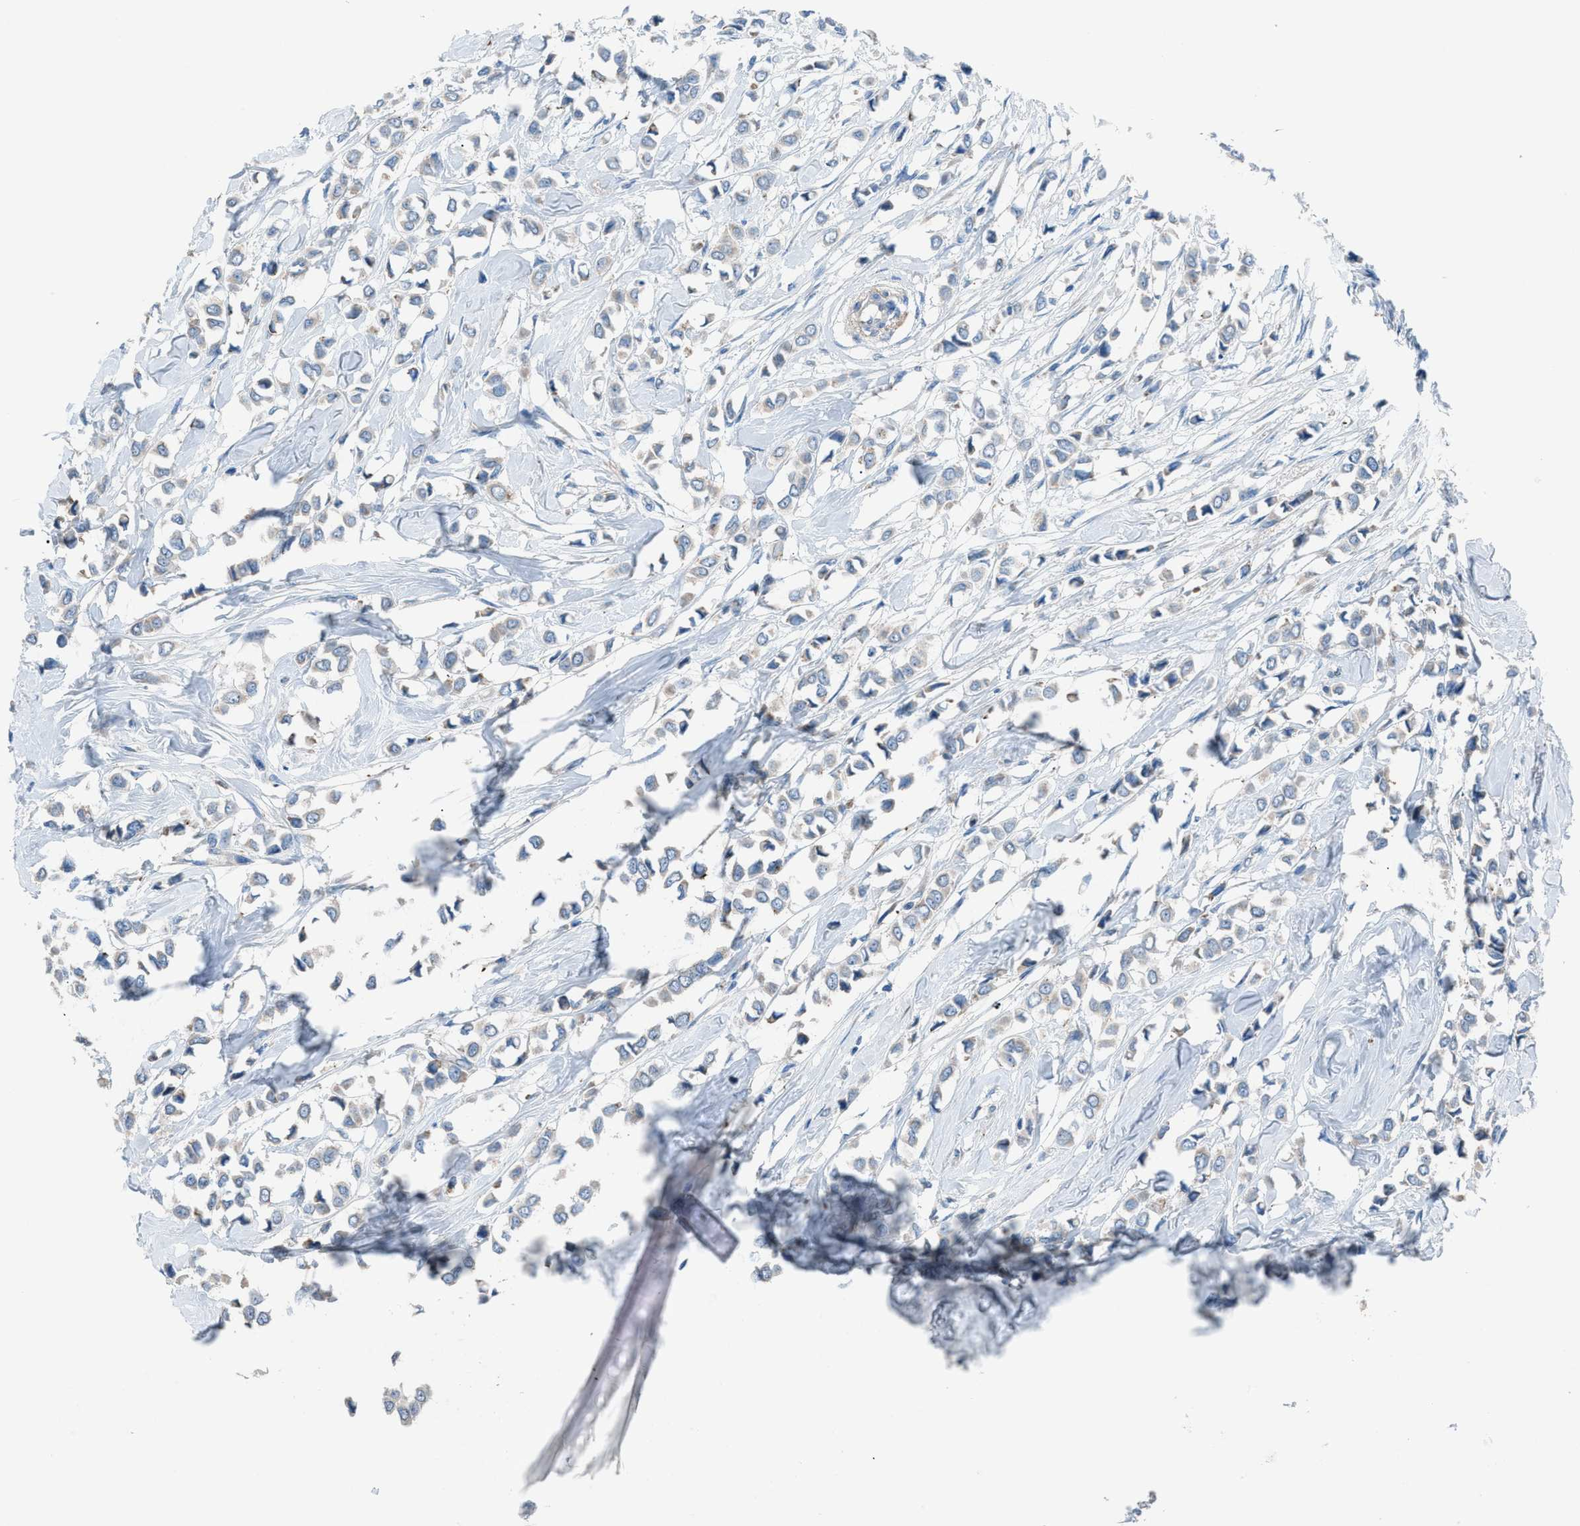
{"staining": {"intensity": "weak", "quantity": "<25%", "location": "cytoplasmic/membranous"}, "tissue": "breast cancer", "cell_type": "Tumor cells", "image_type": "cancer", "snomed": [{"axis": "morphology", "description": "Lobular carcinoma"}, {"axis": "topography", "description": "Breast"}], "caption": "Protein analysis of lobular carcinoma (breast) exhibits no significant expression in tumor cells.", "gene": "HEG1", "patient": {"sex": "female", "age": 51}}